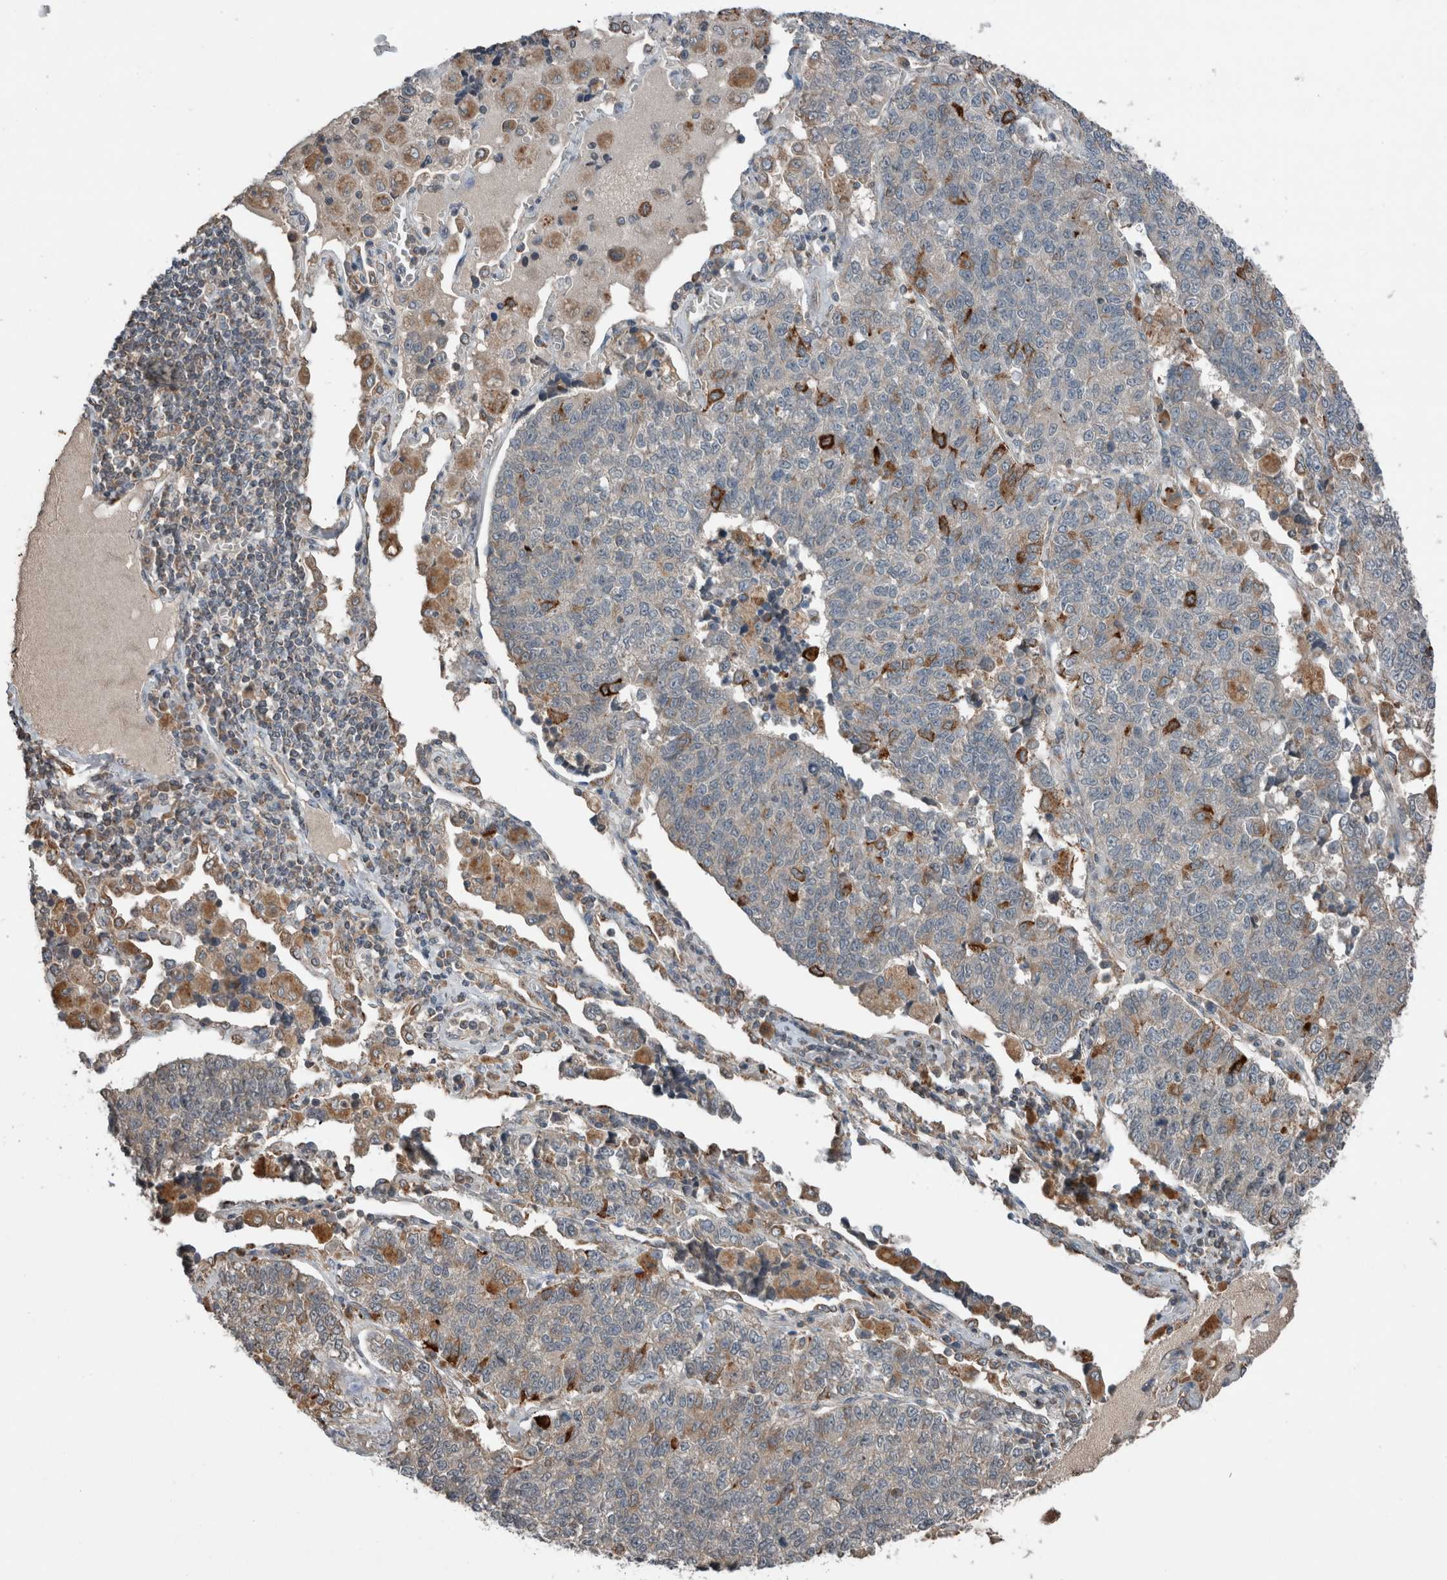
{"staining": {"intensity": "strong", "quantity": "<25%", "location": "cytoplasmic/membranous"}, "tissue": "lung cancer", "cell_type": "Tumor cells", "image_type": "cancer", "snomed": [{"axis": "morphology", "description": "Adenocarcinoma, NOS"}, {"axis": "topography", "description": "Lung"}], "caption": "This is a histology image of IHC staining of adenocarcinoma (lung), which shows strong positivity in the cytoplasmic/membranous of tumor cells.", "gene": "KLK14", "patient": {"sex": "male", "age": 49}}